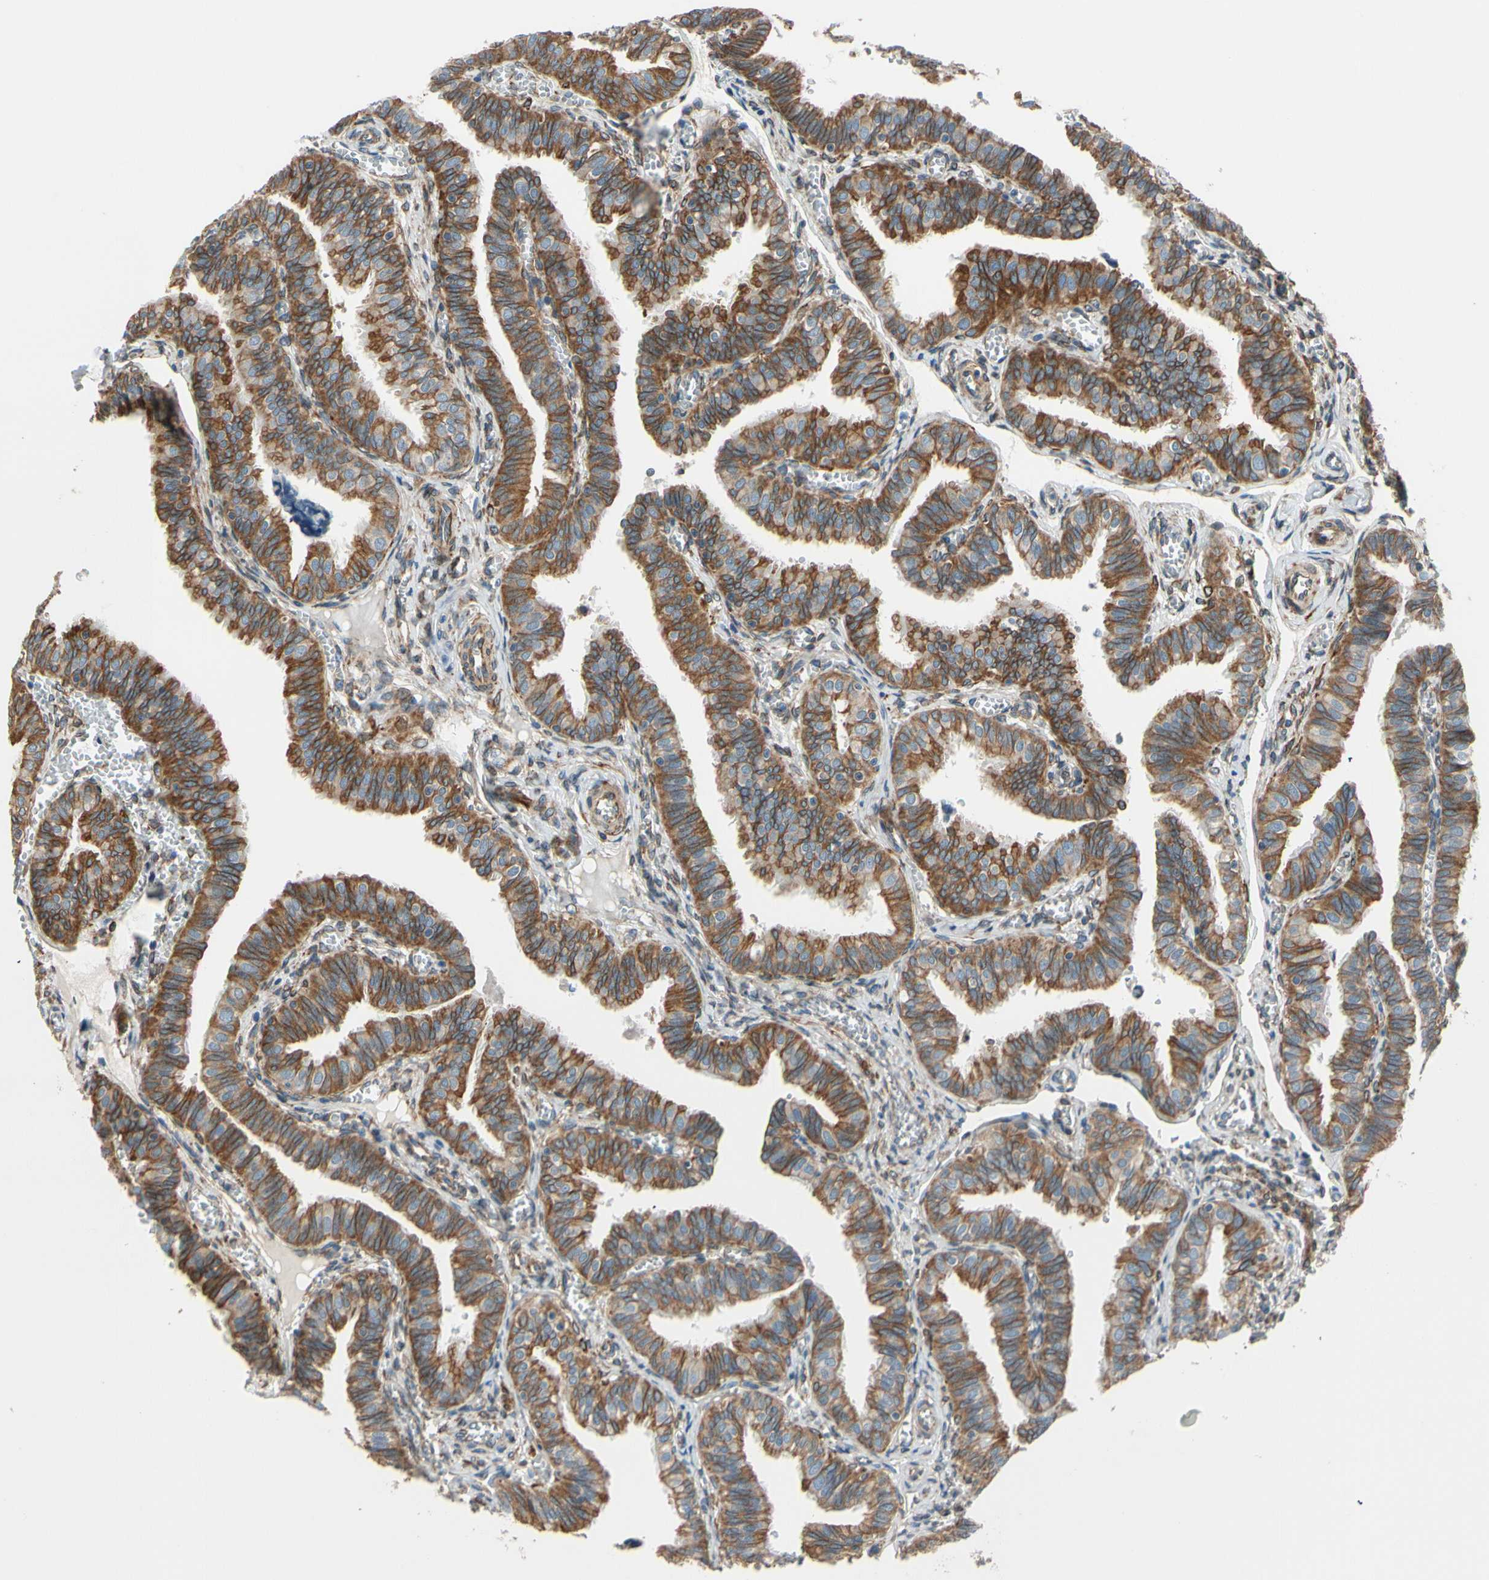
{"staining": {"intensity": "strong", "quantity": ">75%", "location": "cytoplasmic/membranous"}, "tissue": "fallopian tube", "cell_type": "Glandular cells", "image_type": "normal", "snomed": [{"axis": "morphology", "description": "Normal tissue, NOS"}, {"axis": "topography", "description": "Fallopian tube"}], "caption": "Protein expression analysis of normal human fallopian tube reveals strong cytoplasmic/membranous staining in approximately >75% of glandular cells. The staining was performed using DAB, with brown indicating positive protein expression. Nuclei are stained blue with hematoxylin.", "gene": "CLCC1", "patient": {"sex": "female", "age": 46}}